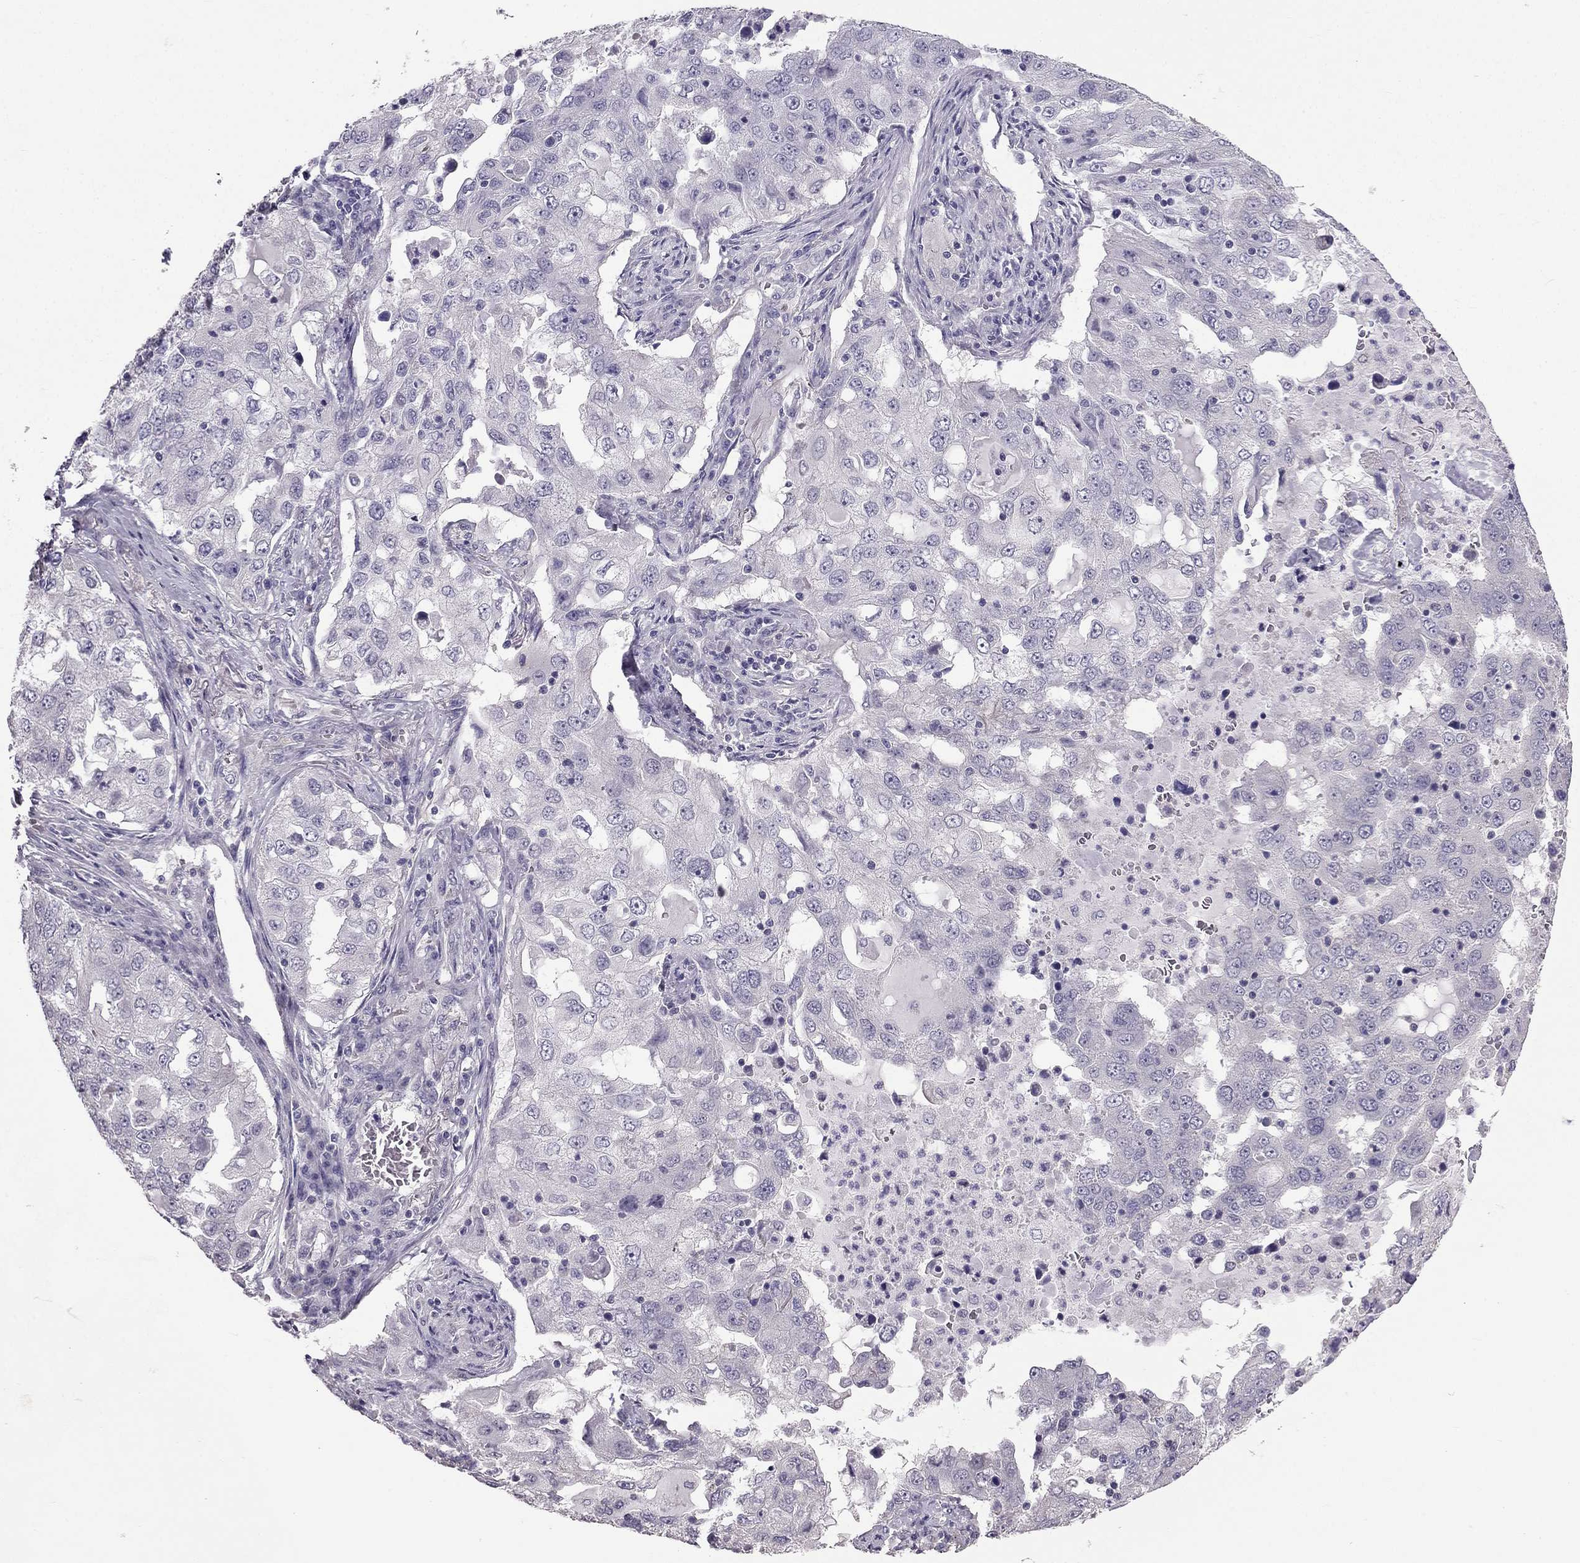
{"staining": {"intensity": "negative", "quantity": "none", "location": "none"}, "tissue": "lung cancer", "cell_type": "Tumor cells", "image_type": "cancer", "snomed": [{"axis": "morphology", "description": "Adenocarcinoma, NOS"}, {"axis": "topography", "description": "Lung"}], "caption": "Immunohistochemical staining of human lung adenocarcinoma exhibits no significant expression in tumor cells.", "gene": "HSFX1", "patient": {"sex": "female", "age": 61}}